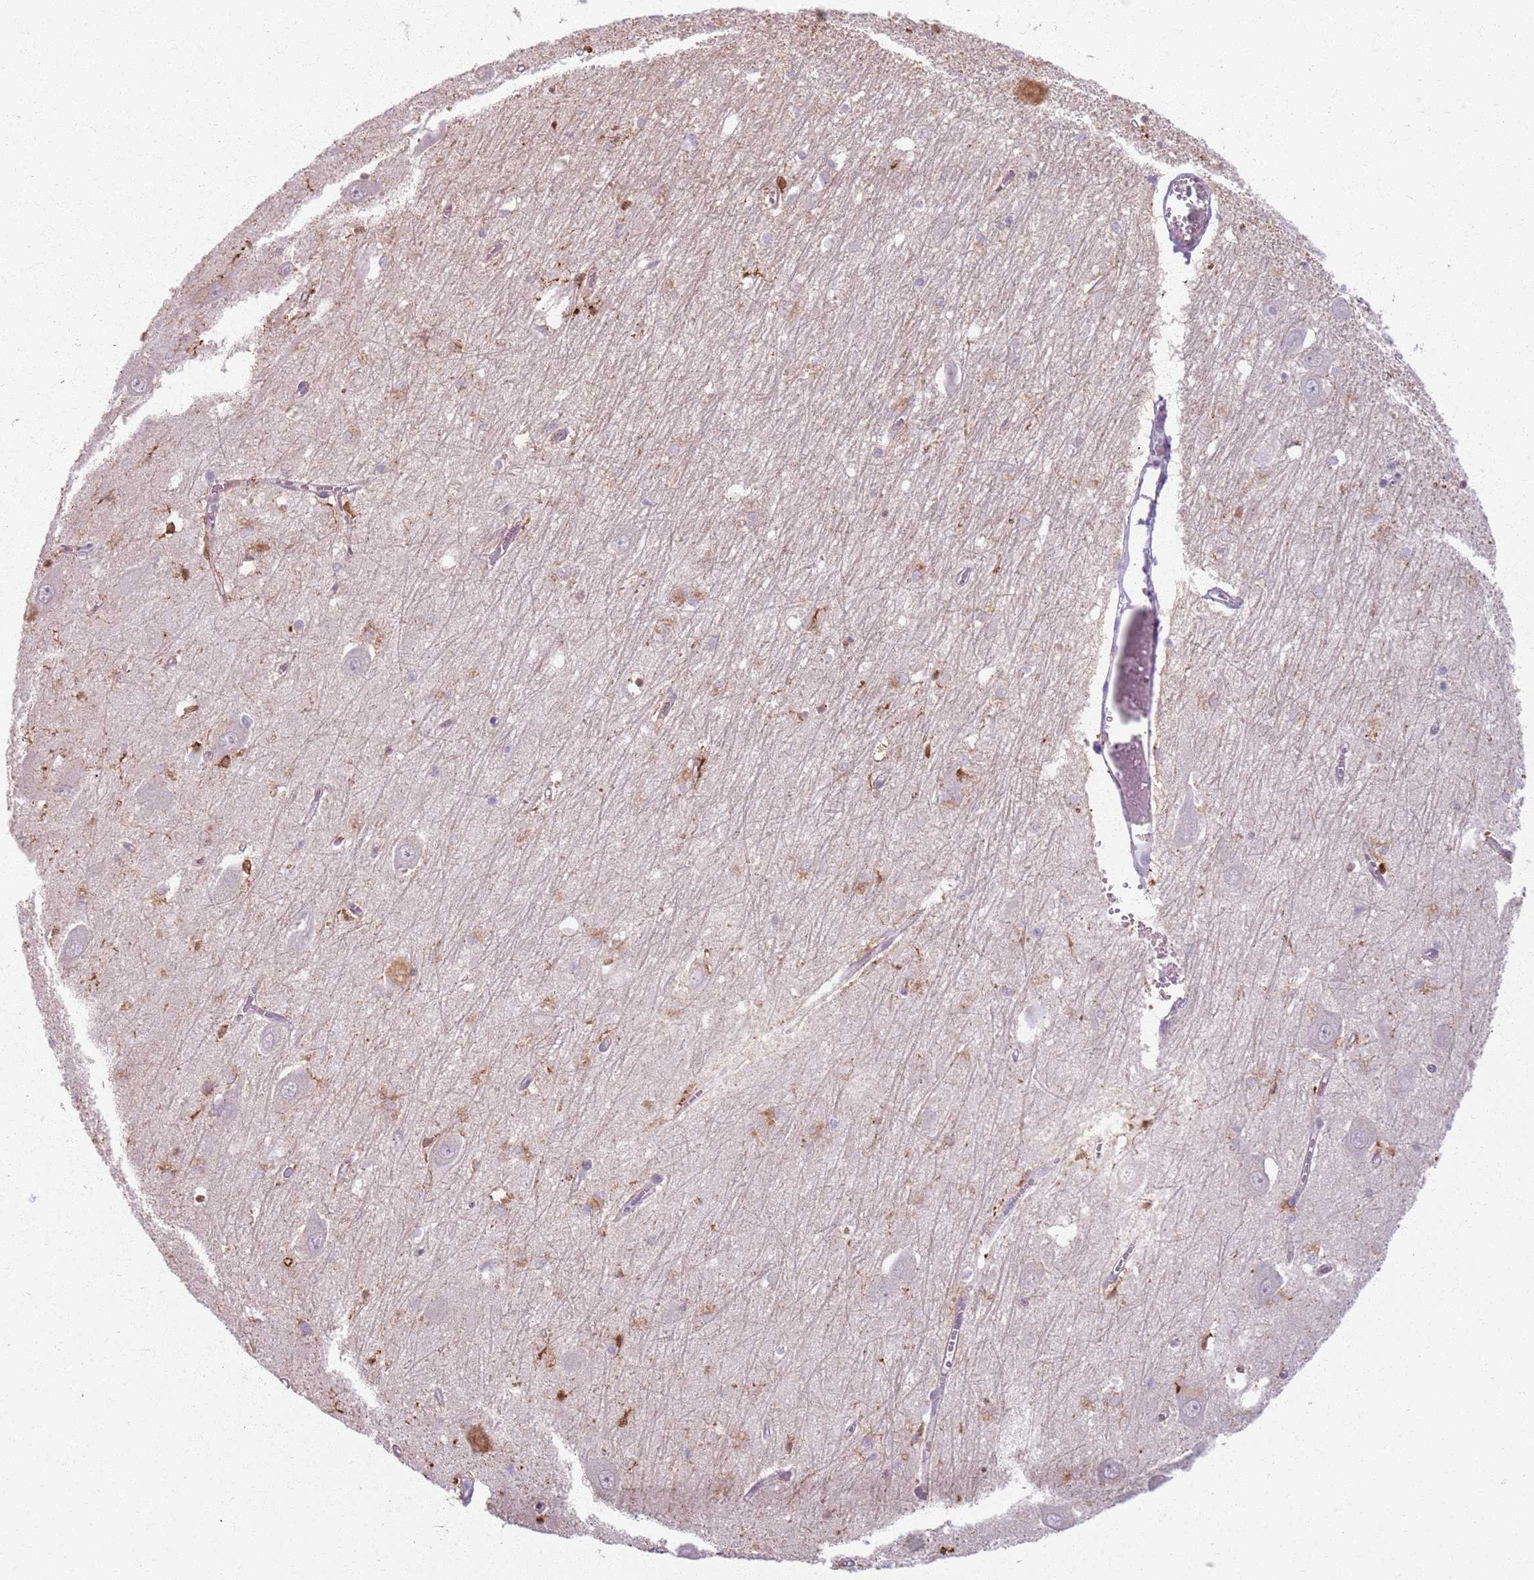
{"staining": {"intensity": "negative", "quantity": "none", "location": "none"}, "tissue": "hippocampus", "cell_type": "Glial cells", "image_type": "normal", "snomed": [{"axis": "morphology", "description": "Normal tissue, NOS"}, {"axis": "topography", "description": "Hippocampus"}], "caption": "Human hippocampus stained for a protein using IHC reveals no expression in glial cells.", "gene": "GDPGP1", "patient": {"sex": "male", "age": 70}}